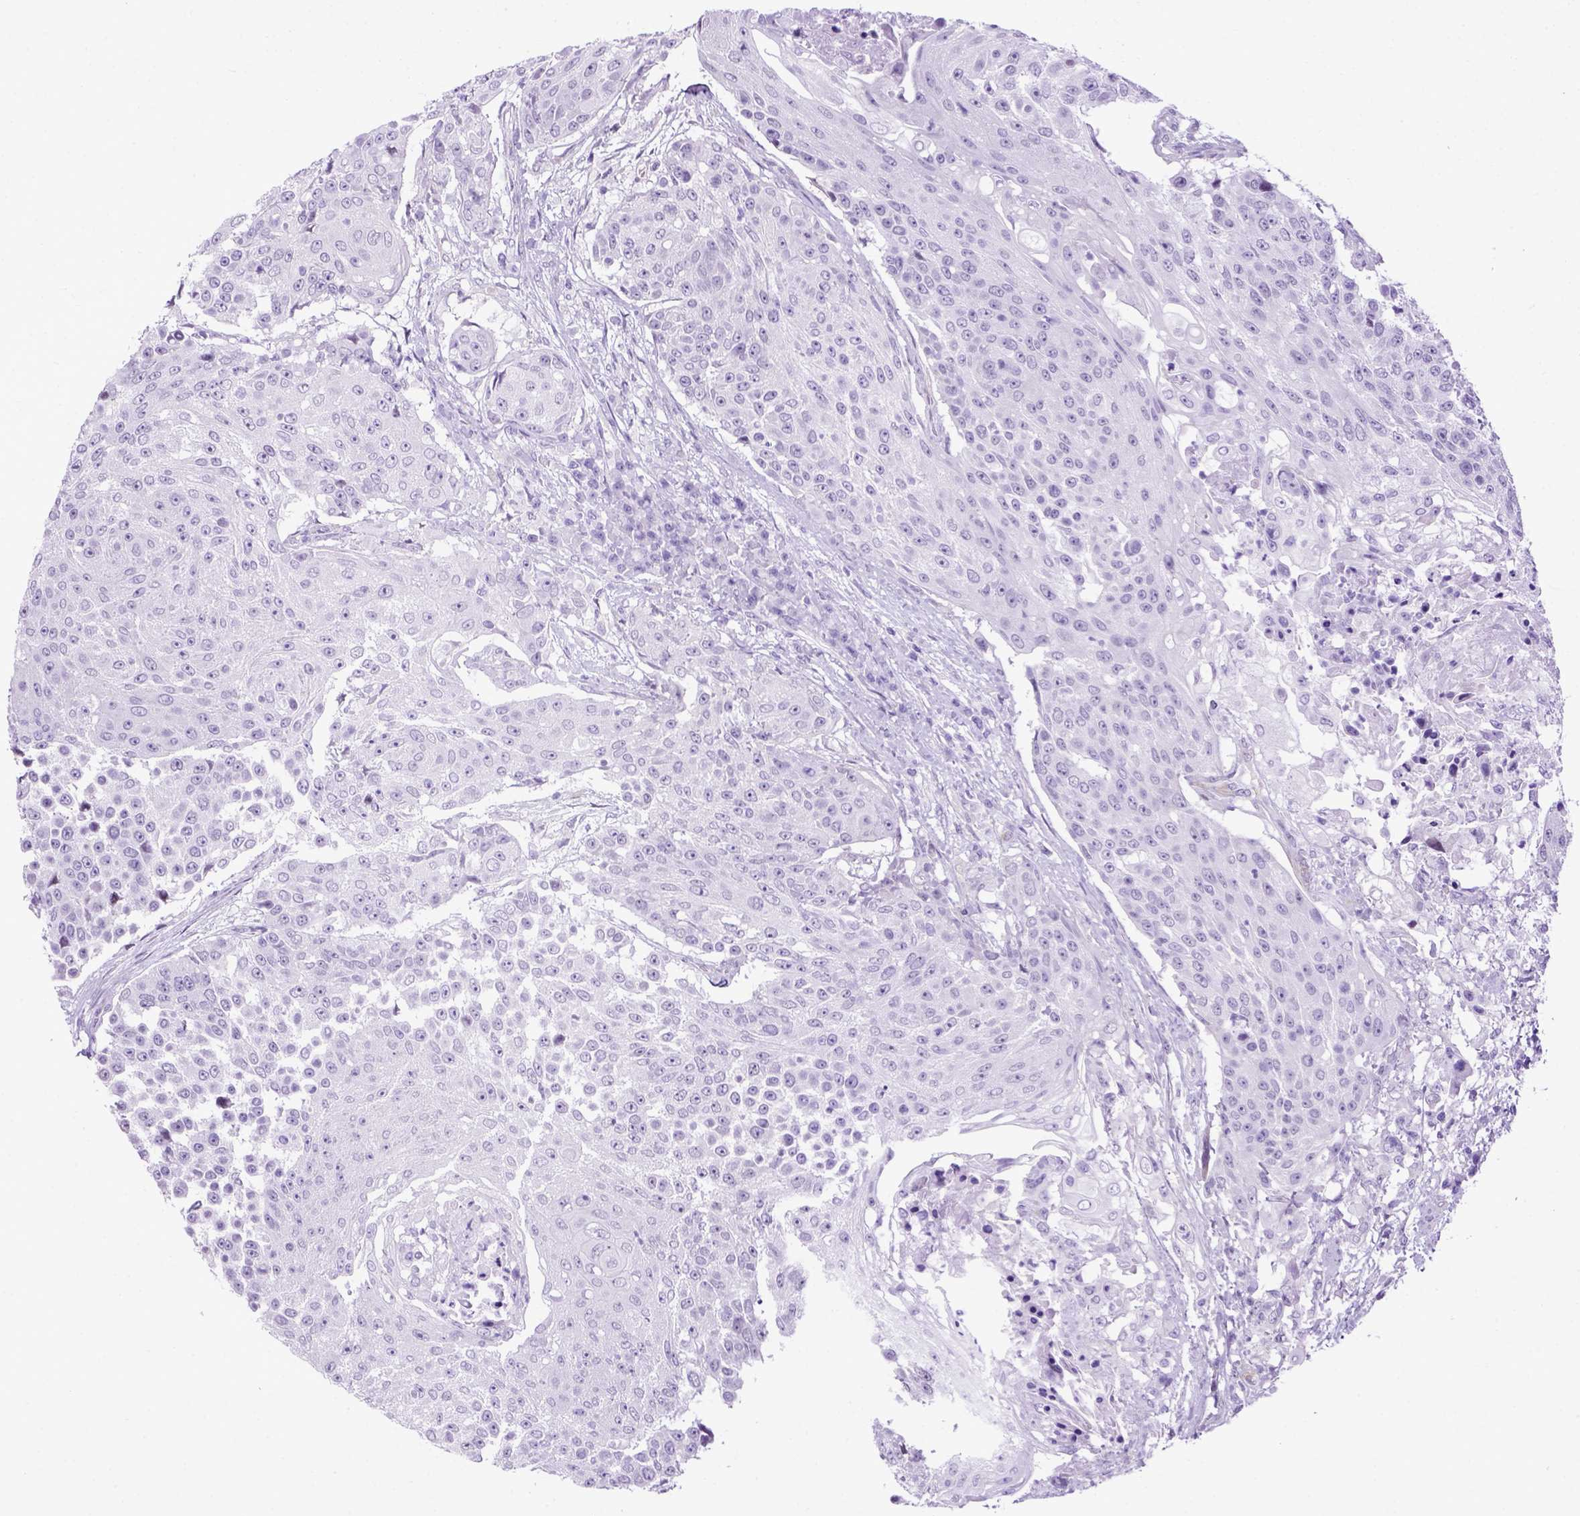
{"staining": {"intensity": "negative", "quantity": "none", "location": "none"}, "tissue": "urothelial cancer", "cell_type": "Tumor cells", "image_type": "cancer", "snomed": [{"axis": "morphology", "description": "Urothelial carcinoma, High grade"}, {"axis": "topography", "description": "Urinary bladder"}], "caption": "High-grade urothelial carcinoma was stained to show a protein in brown. There is no significant expression in tumor cells.", "gene": "ADAM12", "patient": {"sex": "female", "age": 63}}